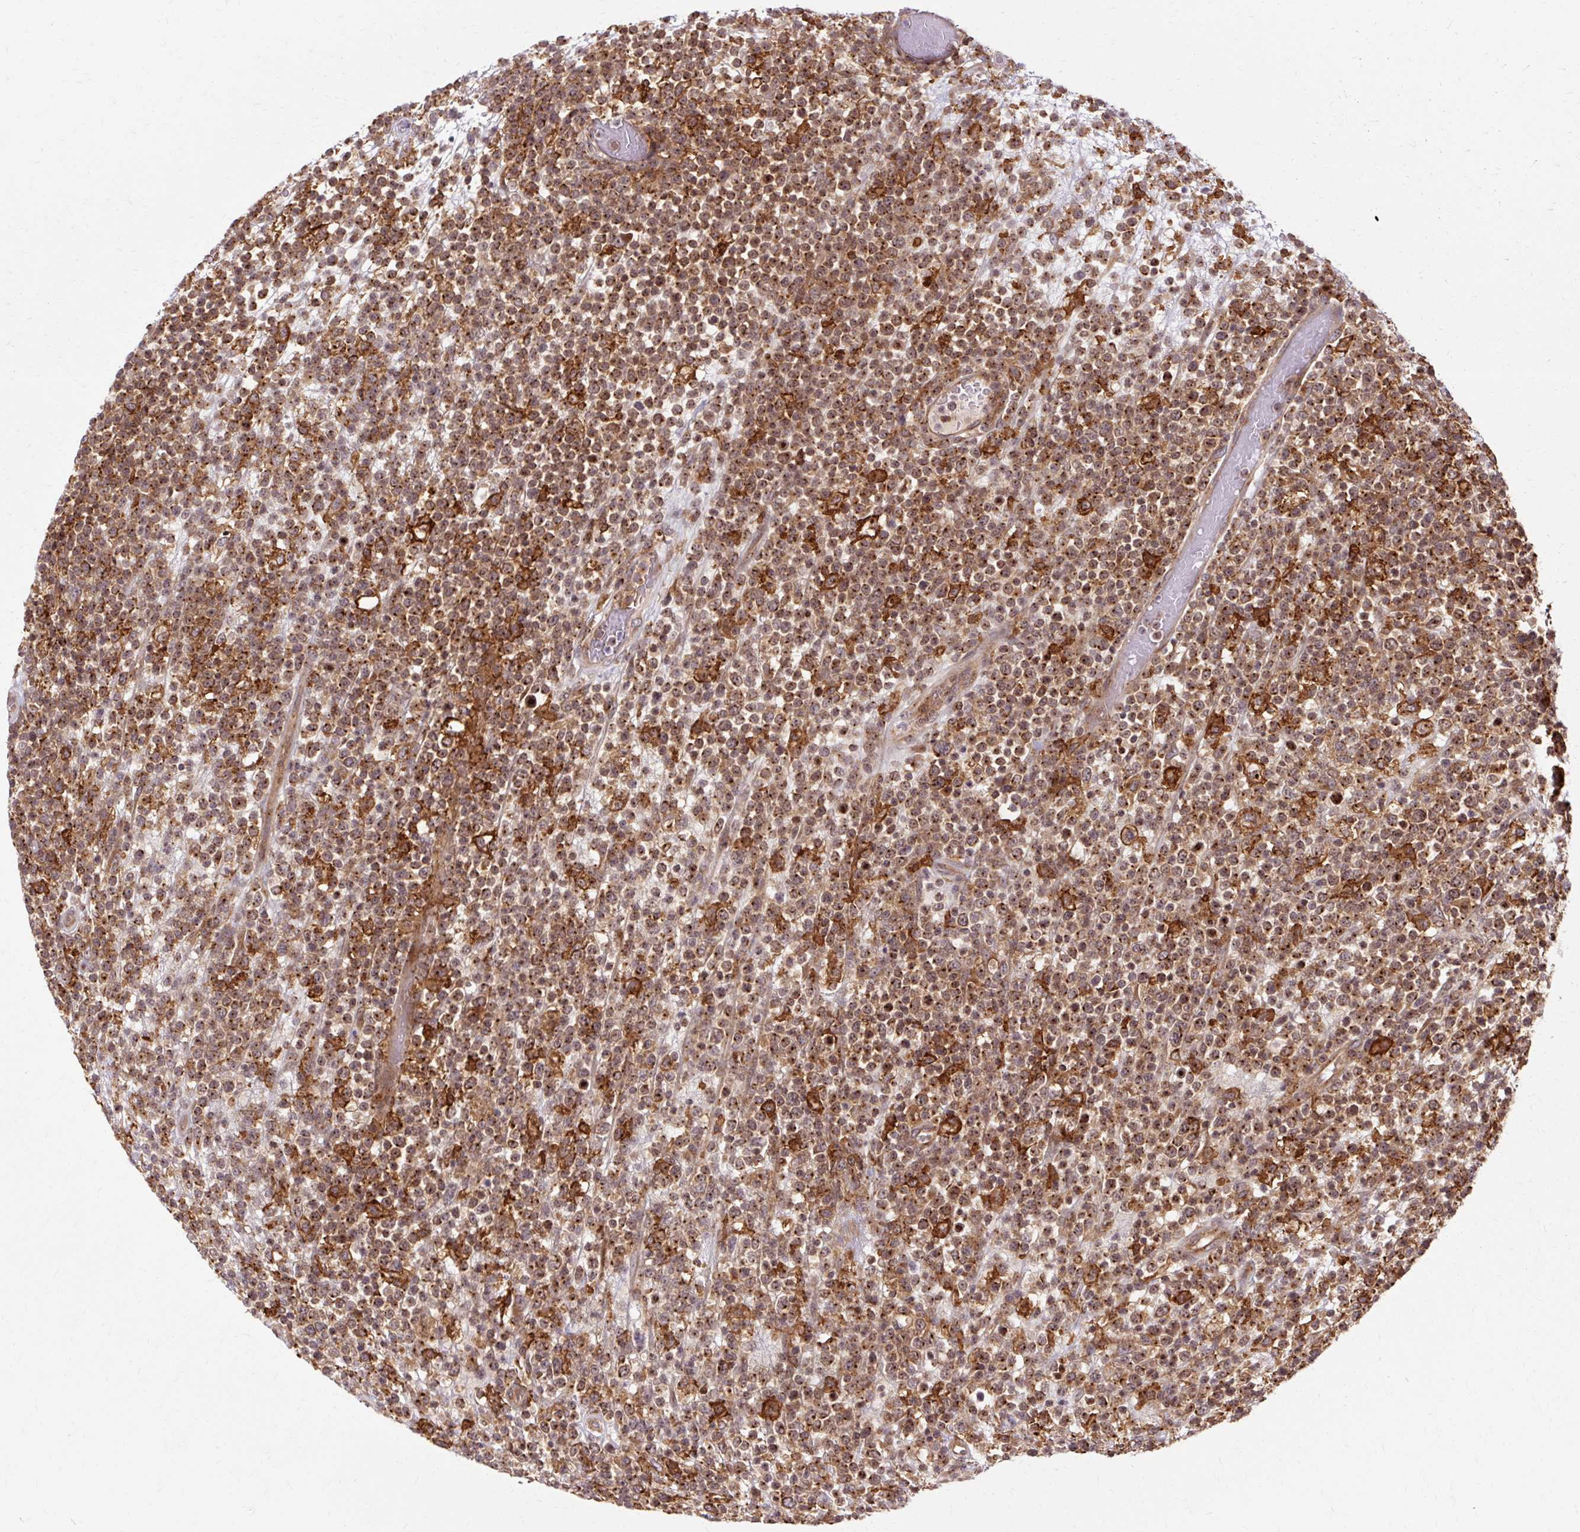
{"staining": {"intensity": "strong", "quantity": ">75%", "location": "cytoplasmic/membranous"}, "tissue": "lymphoma", "cell_type": "Tumor cells", "image_type": "cancer", "snomed": [{"axis": "morphology", "description": "Malignant lymphoma, non-Hodgkin's type, High grade"}, {"axis": "topography", "description": "Colon"}], "caption": "High-grade malignant lymphoma, non-Hodgkin's type stained with immunohistochemistry reveals strong cytoplasmic/membranous expression in approximately >75% of tumor cells.", "gene": "MZT2B", "patient": {"sex": "female", "age": 53}}